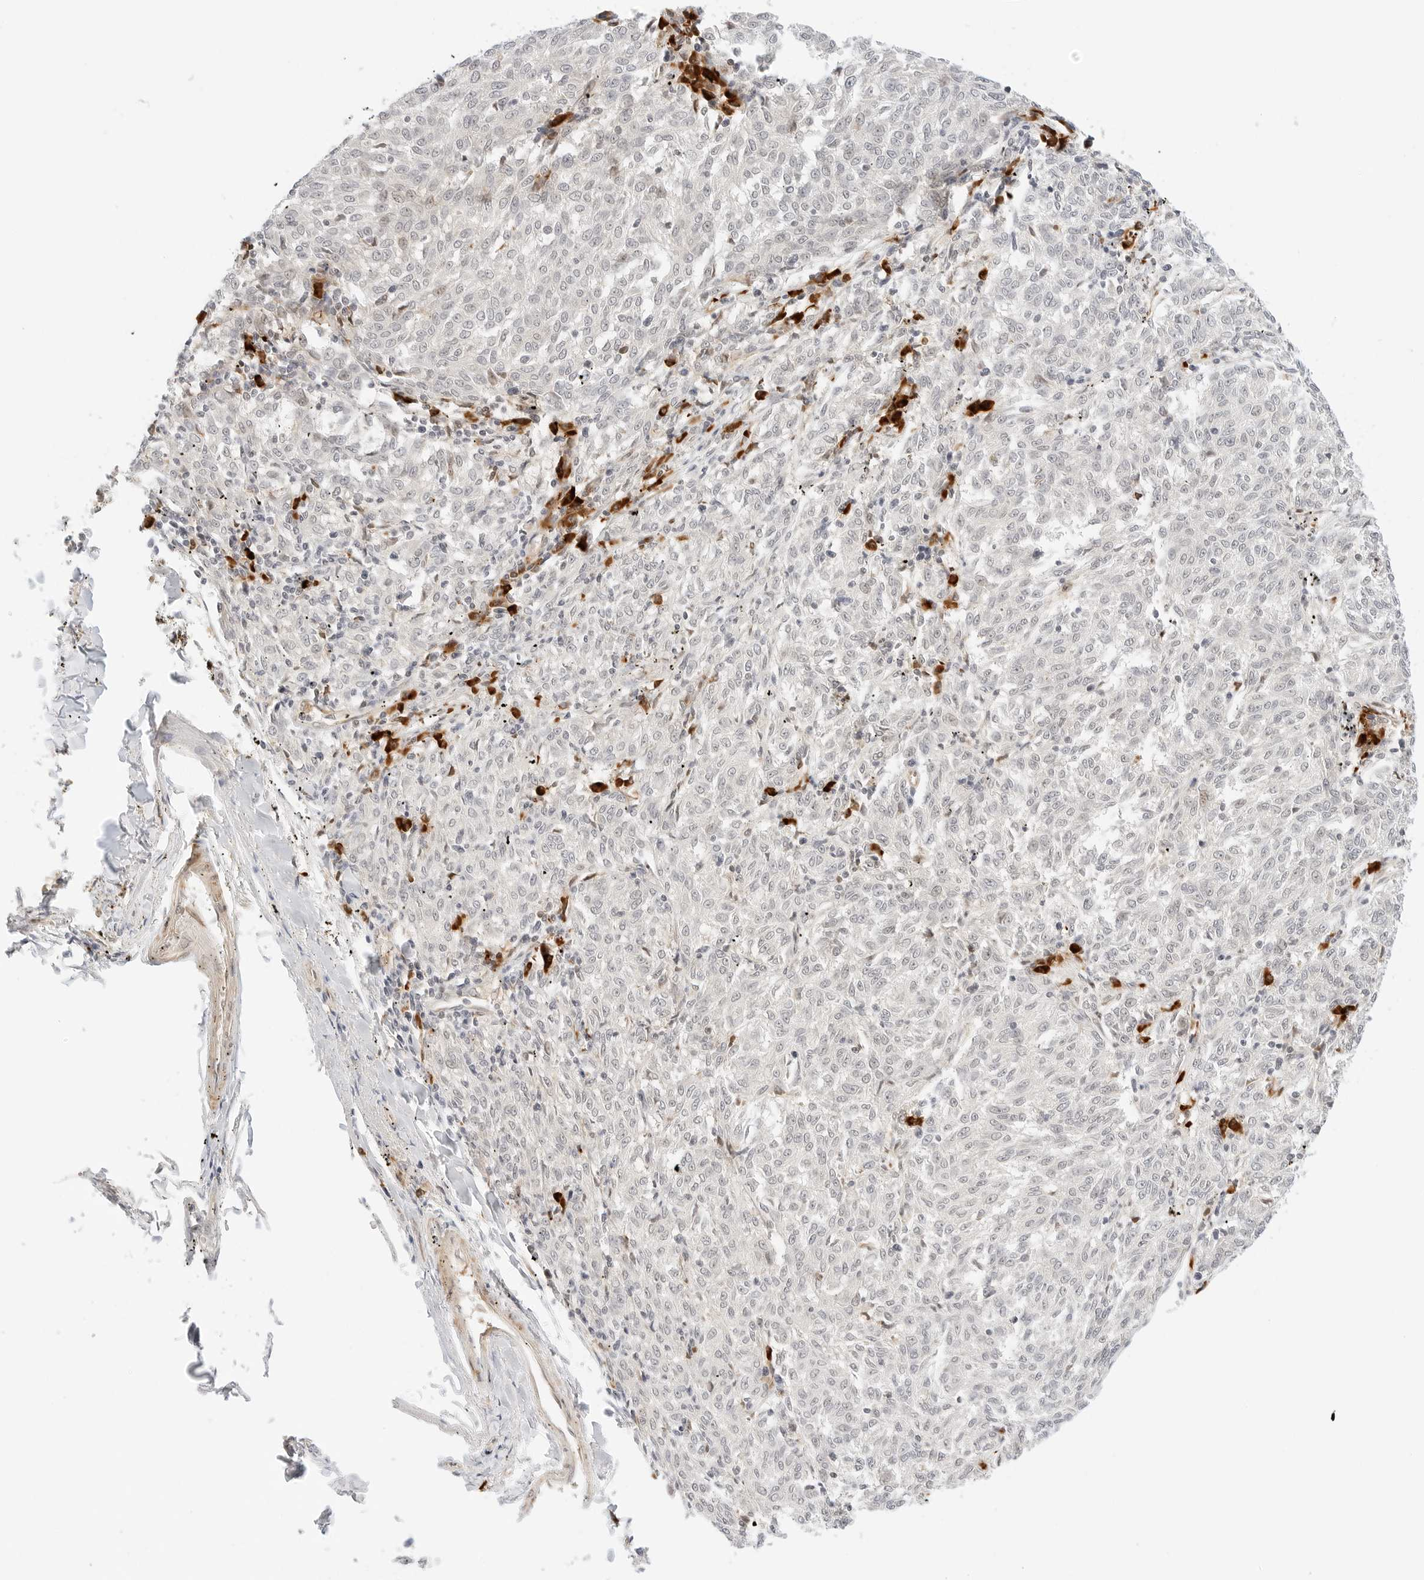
{"staining": {"intensity": "negative", "quantity": "none", "location": "none"}, "tissue": "melanoma", "cell_type": "Tumor cells", "image_type": "cancer", "snomed": [{"axis": "morphology", "description": "Malignant melanoma, NOS"}, {"axis": "topography", "description": "Skin"}], "caption": "Tumor cells show no significant protein staining in malignant melanoma.", "gene": "TEKT2", "patient": {"sex": "female", "age": 72}}